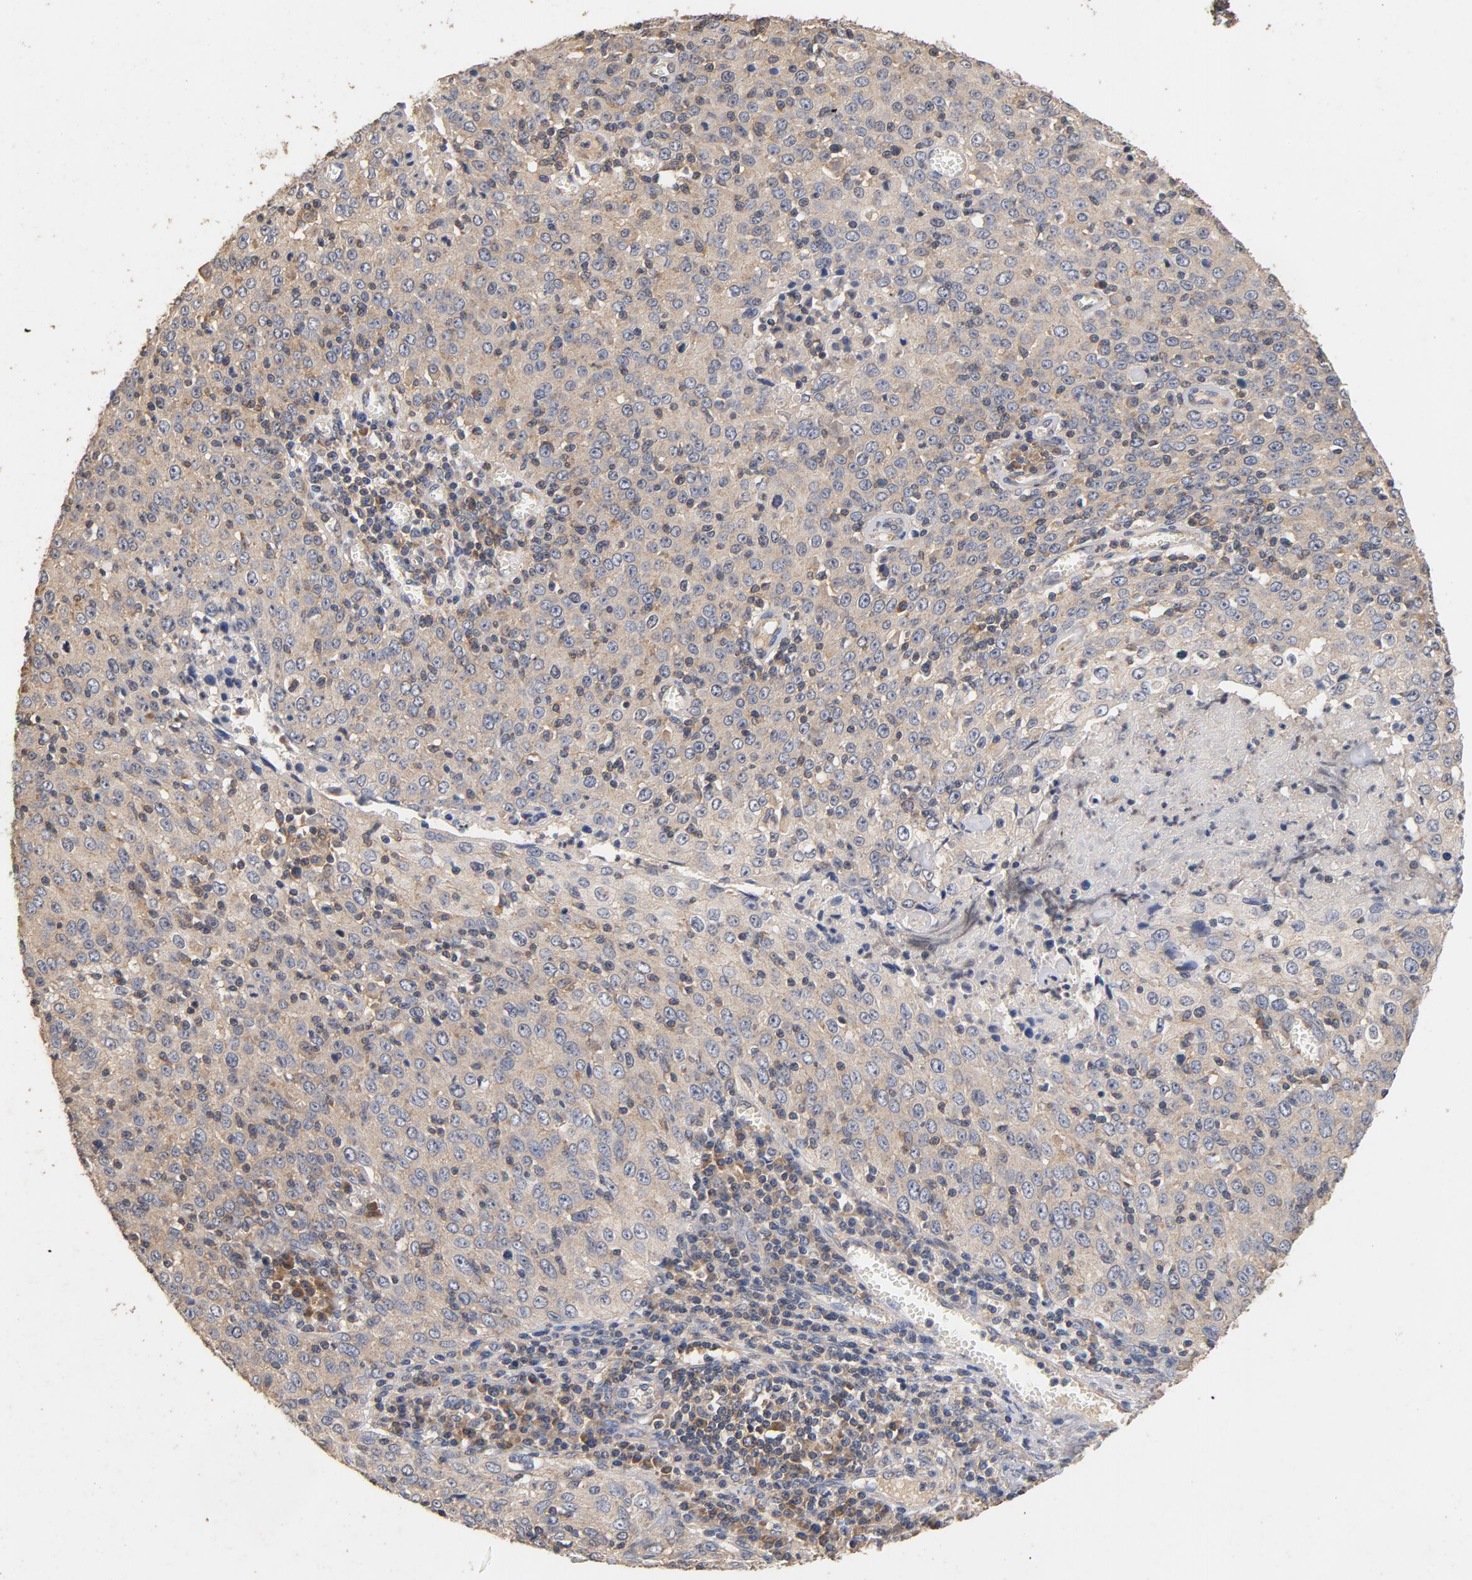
{"staining": {"intensity": "weak", "quantity": ">75%", "location": "cytoplasmic/membranous"}, "tissue": "cervical cancer", "cell_type": "Tumor cells", "image_type": "cancer", "snomed": [{"axis": "morphology", "description": "Squamous cell carcinoma, NOS"}, {"axis": "topography", "description": "Cervix"}], "caption": "This is a photomicrograph of IHC staining of squamous cell carcinoma (cervical), which shows weak positivity in the cytoplasmic/membranous of tumor cells.", "gene": "DDX6", "patient": {"sex": "female", "age": 27}}